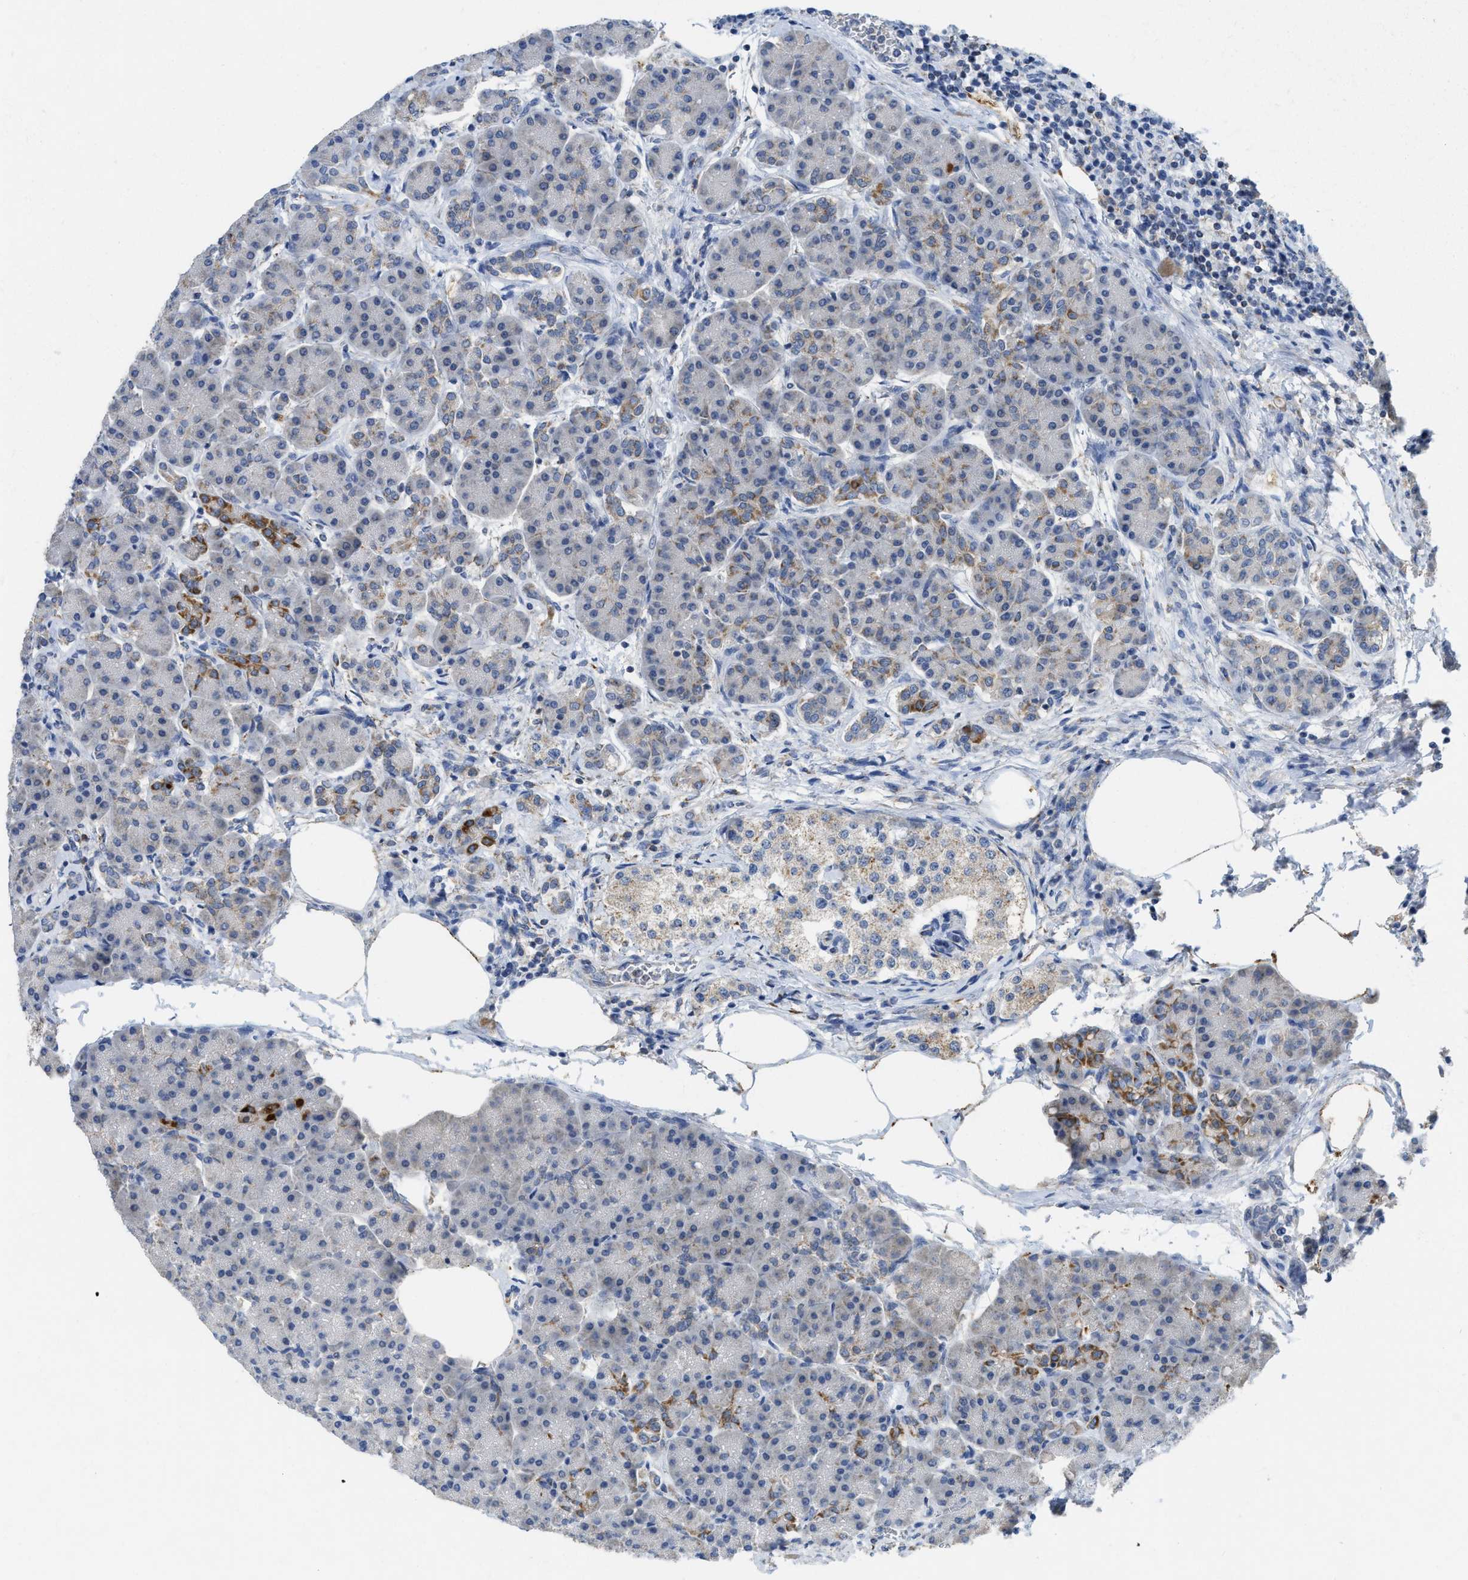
{"staining": {"intensity": "weak", "quantity": "25%-75%", "location": "cytoplasmic/membranous"}, "tissue": "pancreas", "cell_type": "Exocrine glandular cells", "image_type": "normal", "snomed": [{"axis": "morphology", "description": "Normal tissue, NOS"}, {"axis": "topography", "description": "Pancreas"}], "caption": "Pancreas stained with DAB immunohistochemistry displays low levels of weak cytoplasmic/membranous positivity in approximately 25%-75% of exocrine glandular cells.", "gene": "GATD3", "patient": {"sex": "female", "age": 70}}